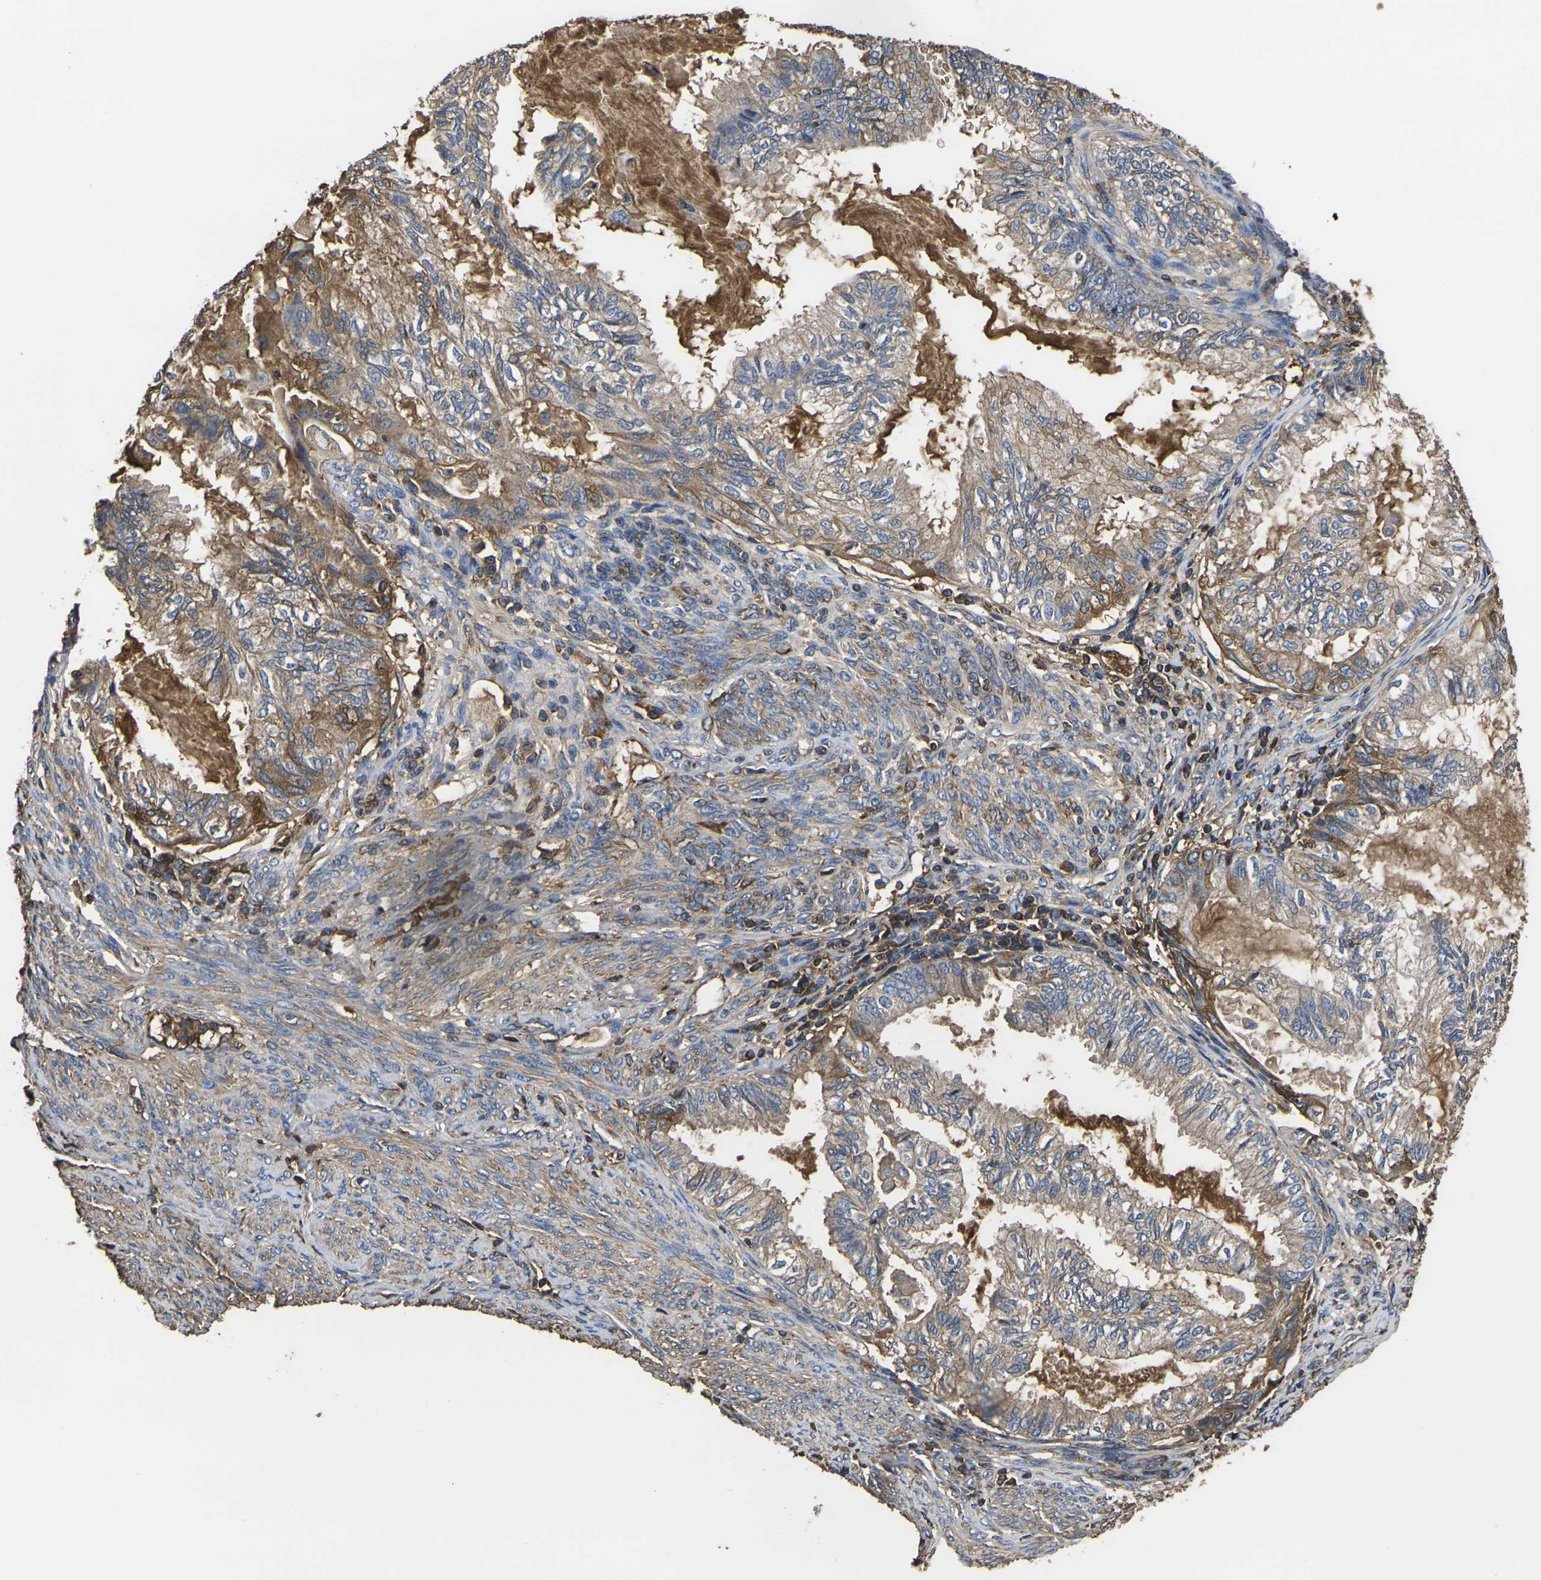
{"staining": {"intensity": "moderate", "quantity": ">75%", "location": "cytoplasmic/membranous"}, "tissue": "cervical cancer", "cell_type": "Tumor cells", "image_type": "cancer", "snomed": [{"axis": "morphology", "description": "Normal tissue, NOS"}, {"axis": "morphology", "description": "Adenocarcinoma, NOS"}, {"axis": "topography", "description": "Cervix"}, {"axis": "topography", "description": "Endometrium"}], "caption": "The micrograph displays immunohistochemical staining of cervical adenocarcinoma. There is moderate cytoplasmic/membranous expression is appreciated in approximately >75% of tumor cells.", "gene": "HSPG2", "patient": {"sex": "female", "age": 86}}